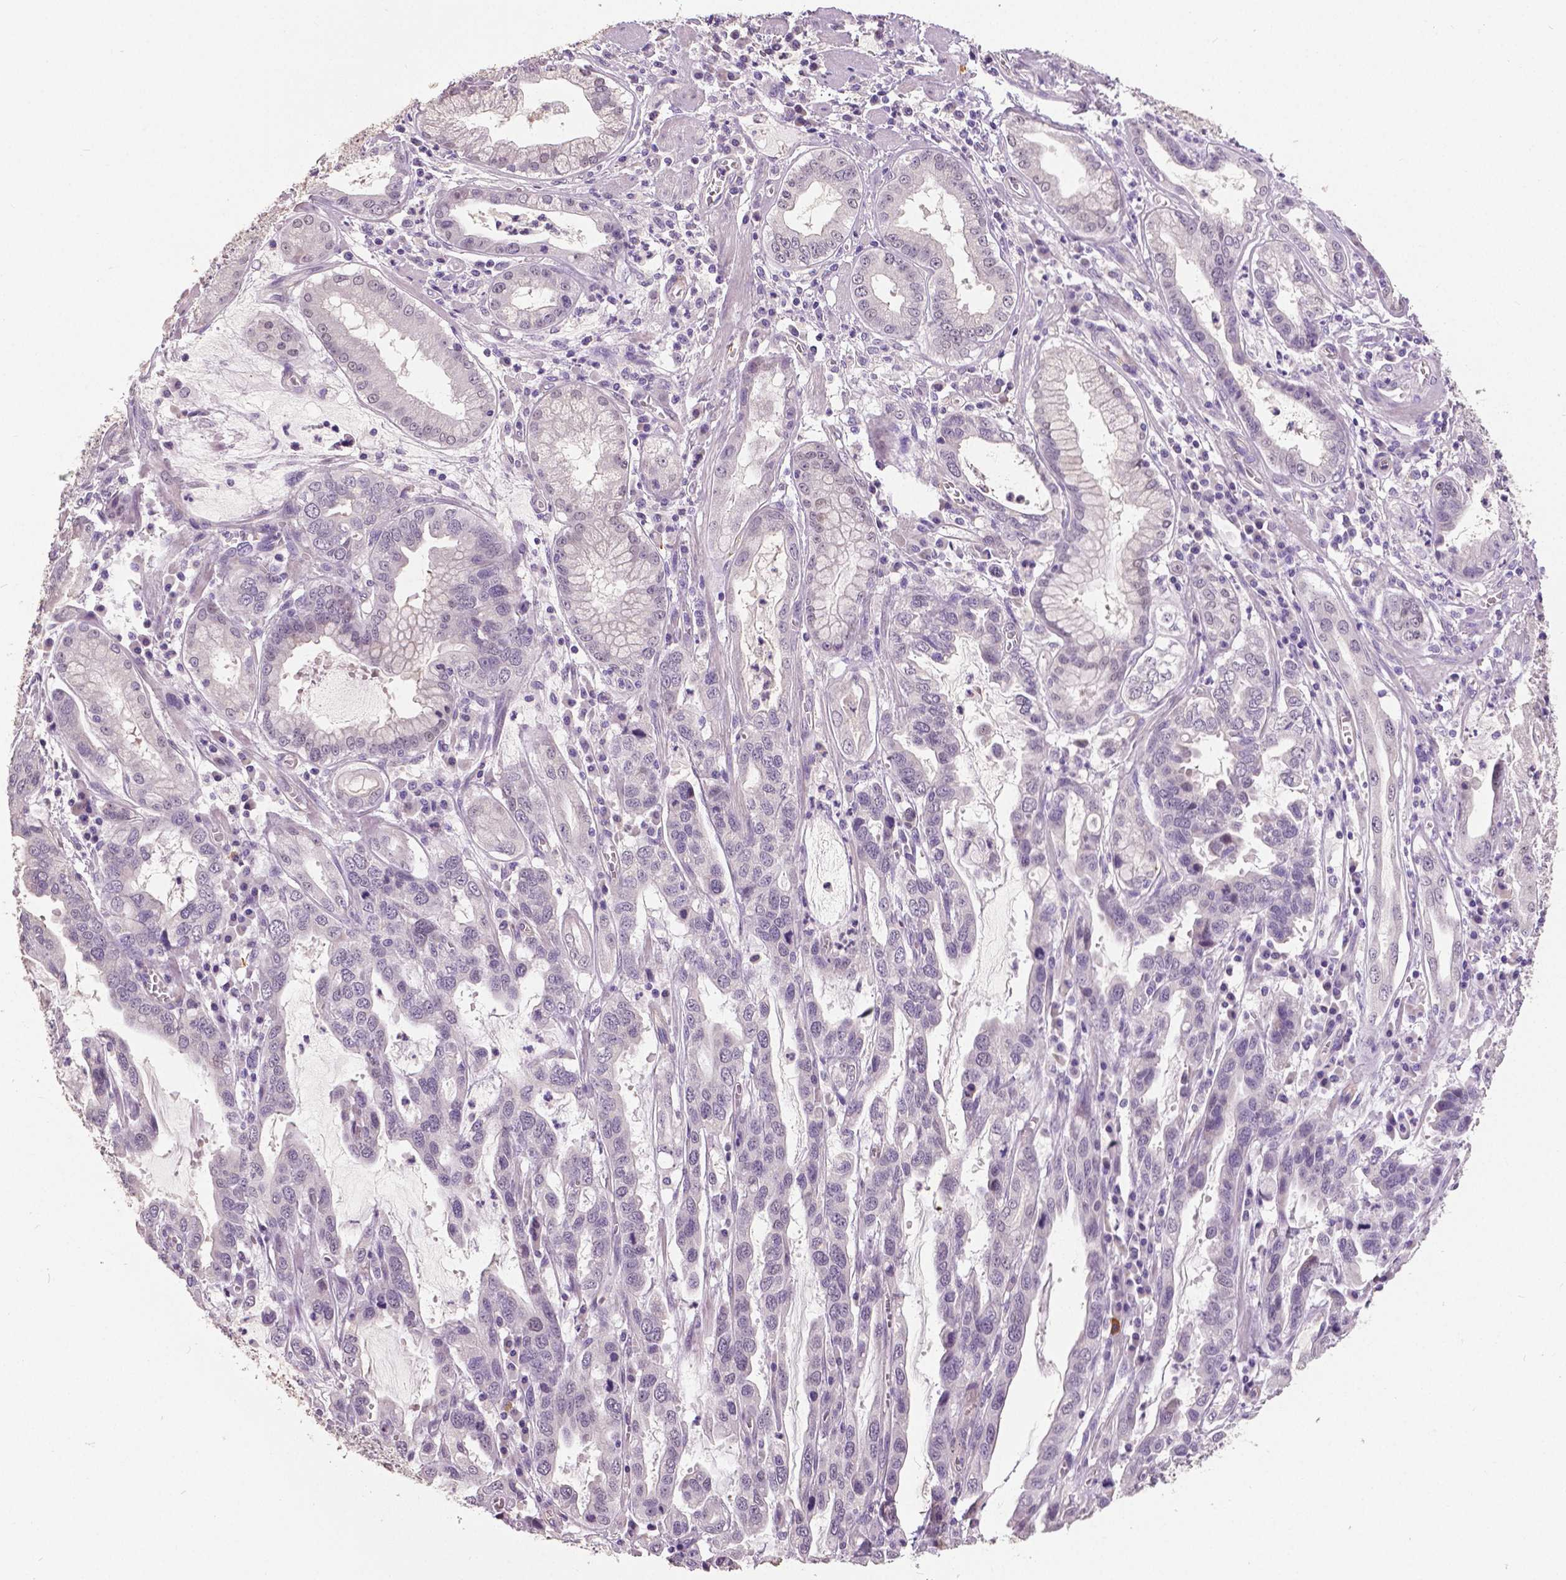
{"staining": {"intensity": "negative", "quantity": "none", "location": "none"}, "tissue": "stomach cancer", "cell_type": "Tumor cells", "image_type": "cancer", "snomed": [{"axis": "morphology", "description": "Adenocarcinoma, NOS"}, {"axis": "topography", "description": "Stomach, lower"}], "caption": "Tumor cells show no significant protein positivity in adenocarcinoma (stomach).", "gene": "FOXA1", "patient": {"sex": "female", "age": 76}}